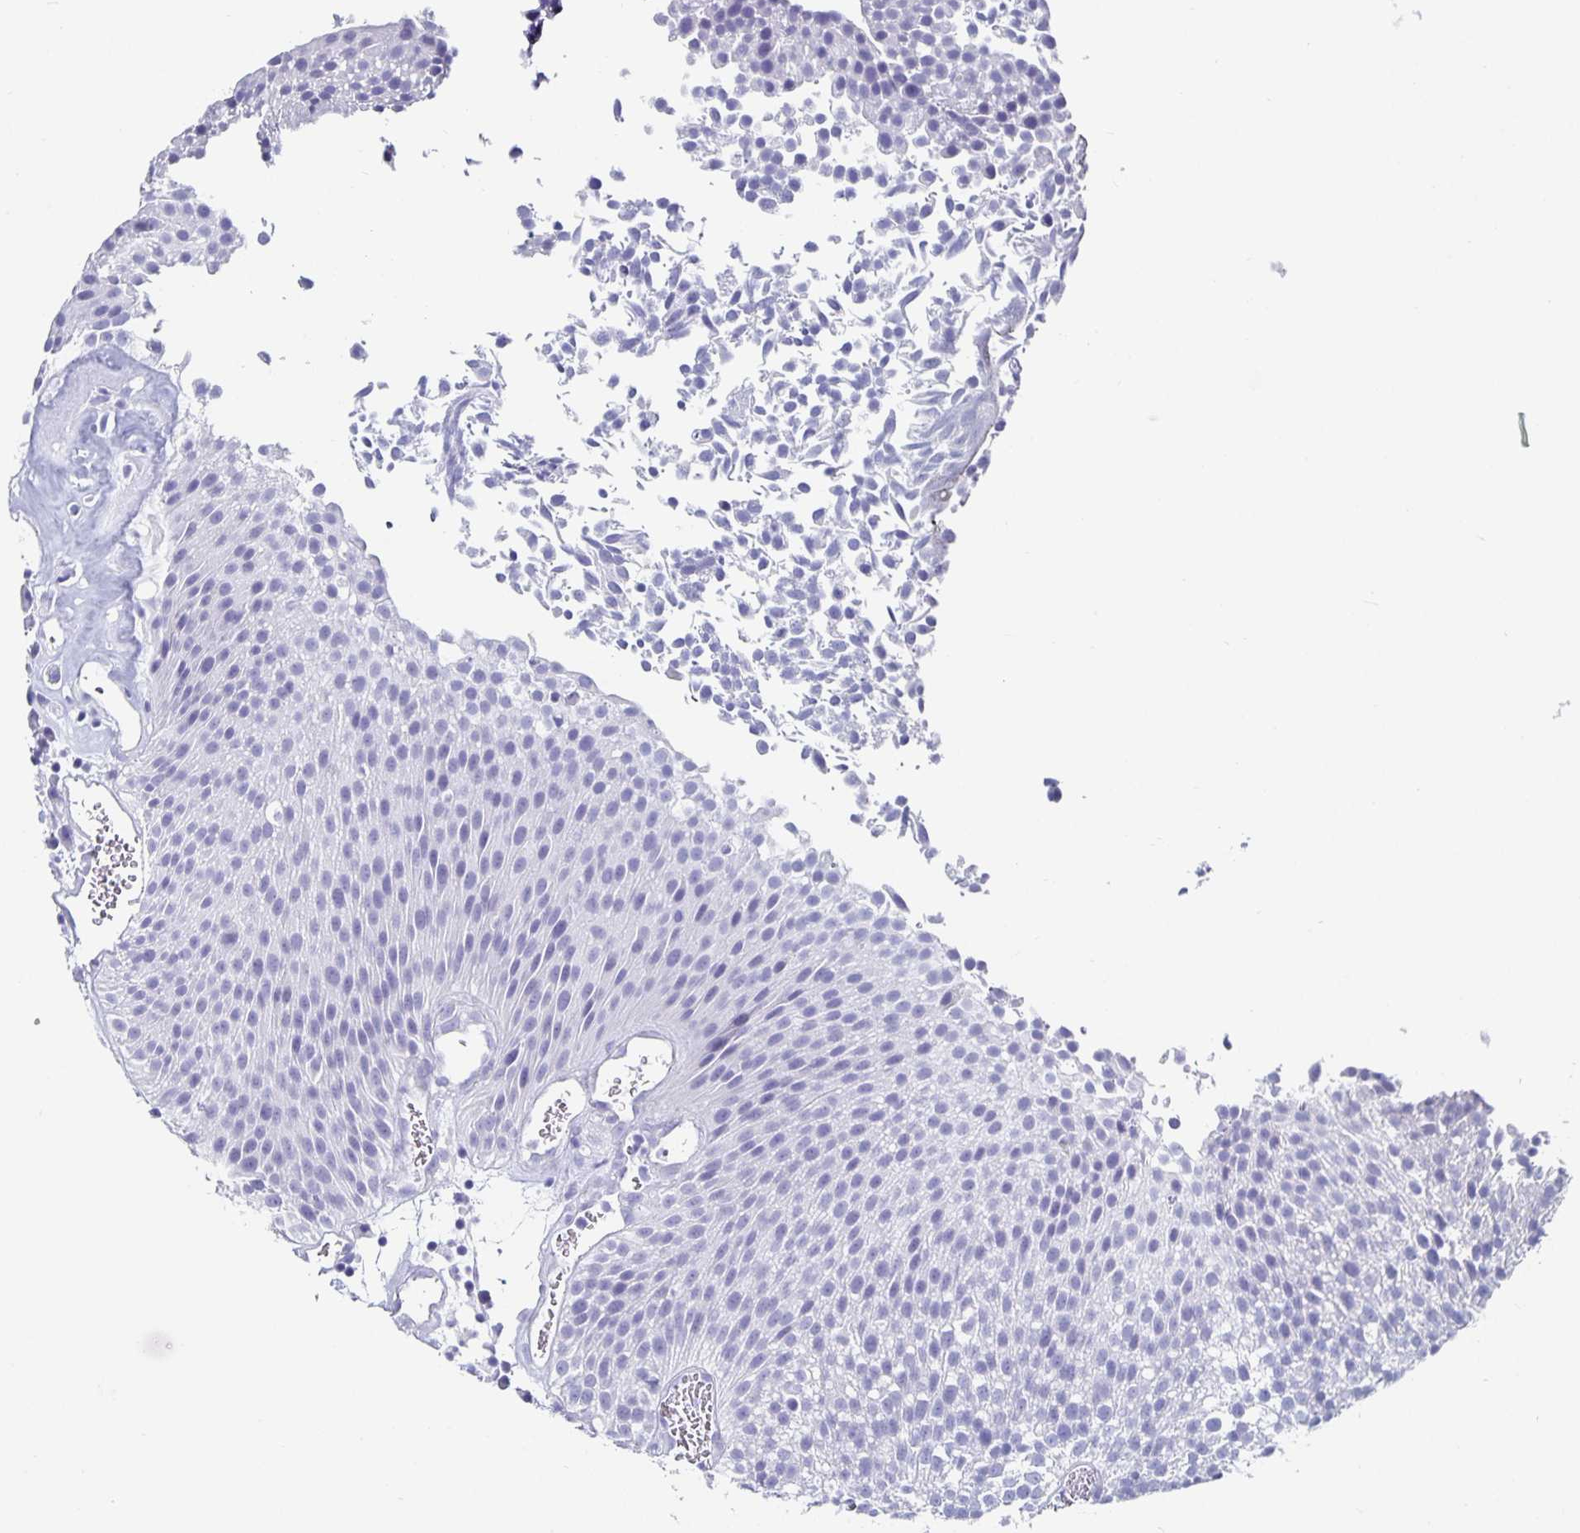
{"staining": {"intensity": "negative", "quantity": "none", "location": "none"}, "tissue": "urothelial cancer", "cell_type": "Tumor cells", "image_type": "cancer", "snomed": [{"axis": "morphology", "description": "Urothelial carcinoma, Low grade"}, {"axis": "topography", "description": "Urinary bladder"}], "caption": "Human urothelial cancer stained for a protein using immunohistochemistry (IHC) displays no positivity in tumor cells.", "gene": "CHGA", "patient": {"sex": "female", "age": 79}}